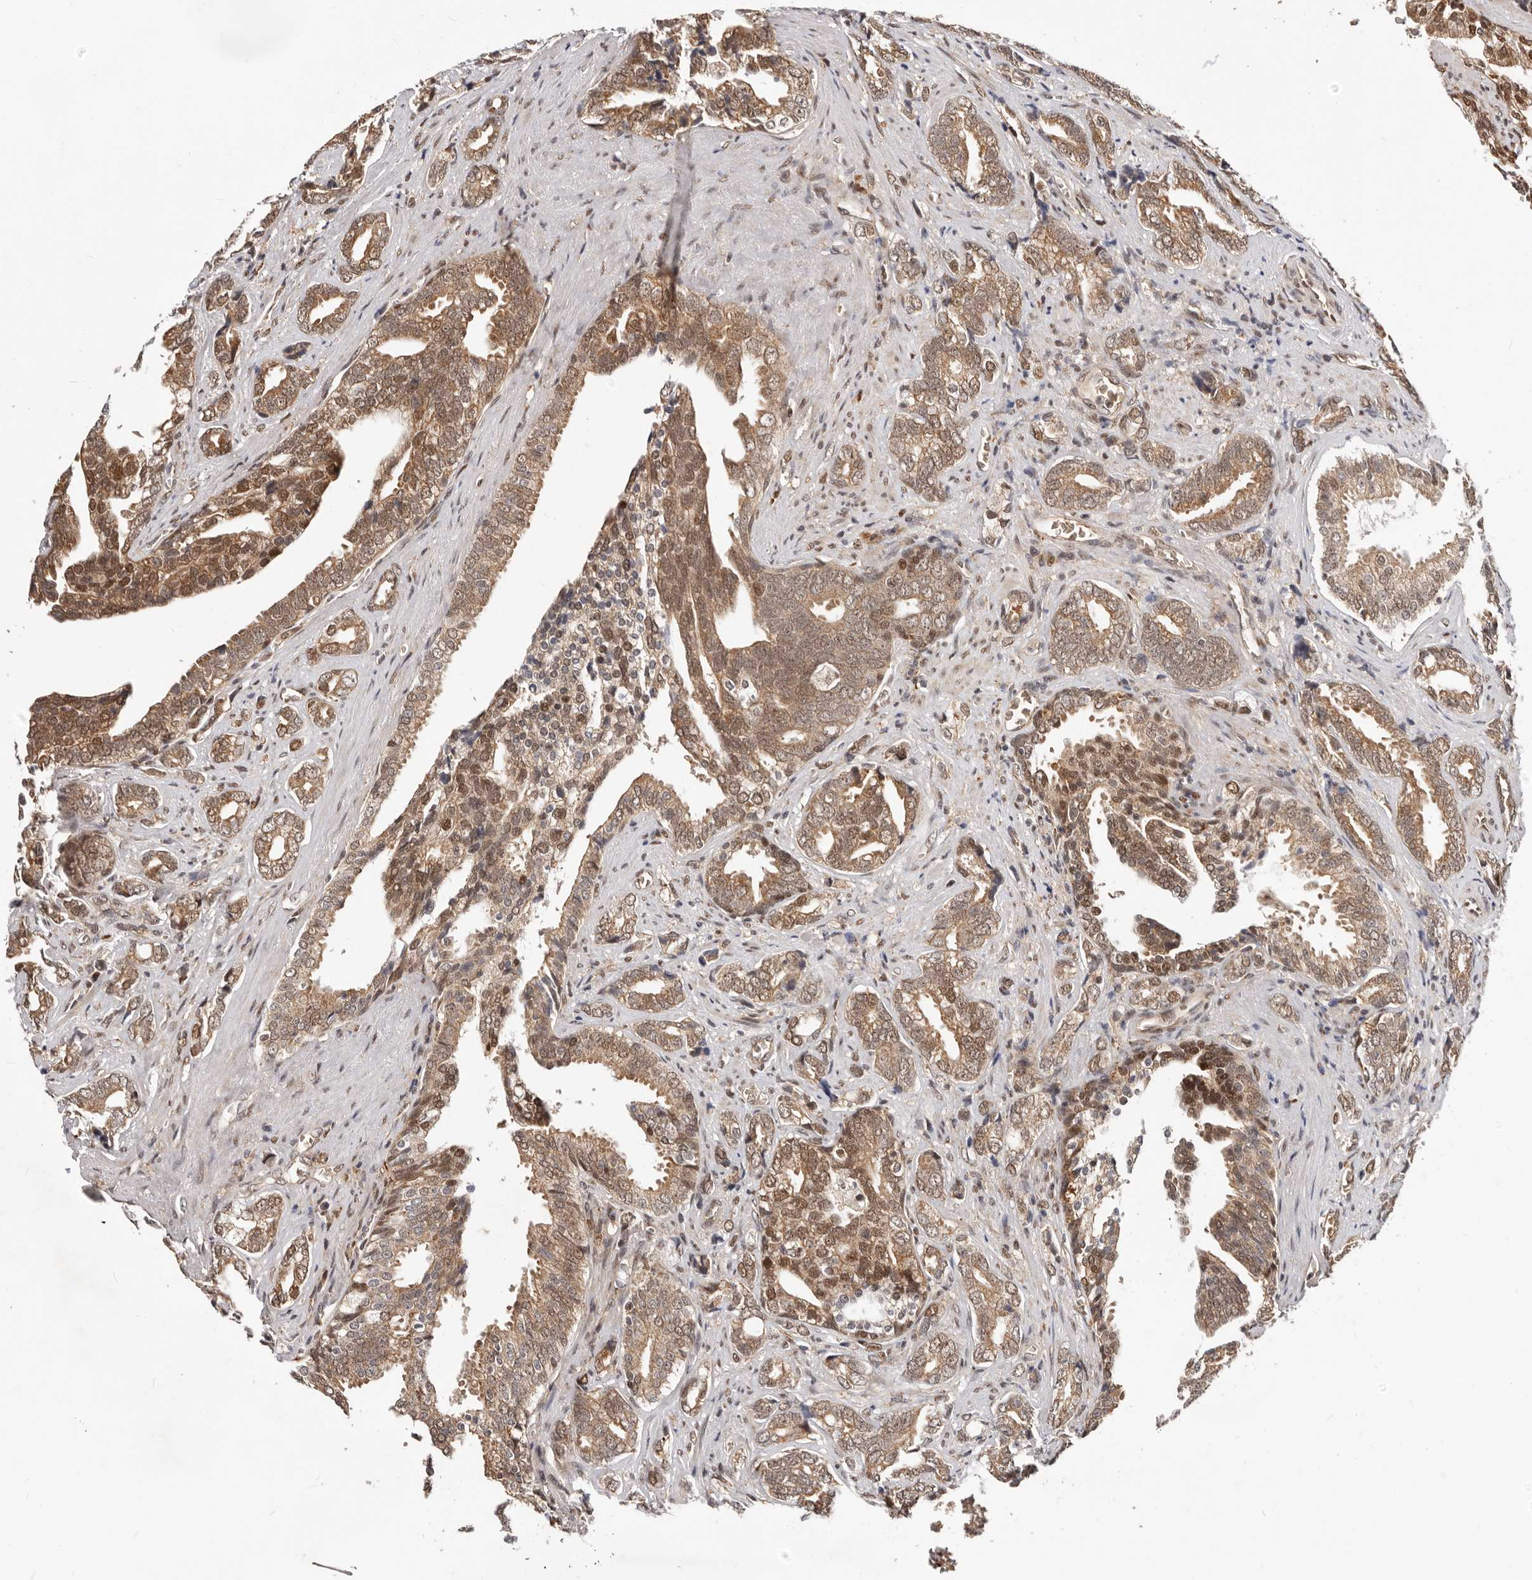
{"staining": {"intensity": "moderate", "quantity": ">75%", "location": "cytoplasmic/membranous,nuclear"}, "tissue": "prostate cancer", "cell_type": "Tumor cells", "image_type": "cancer", "snomed": [{"axis": "morphology", "description": "Adenocarcinoma, Medium grade"}, {"axis": "topography", "description": "Prostate"}], "caption": "The image exhibits a brown stain indicating the presence of a protein in the cytoplasmic/membranous and nuclear of tumor cells in medium-grade adenocarcinoma (prostate).", "gene": "NCOA3", "patient": {"sex": "male", "age": 67}}